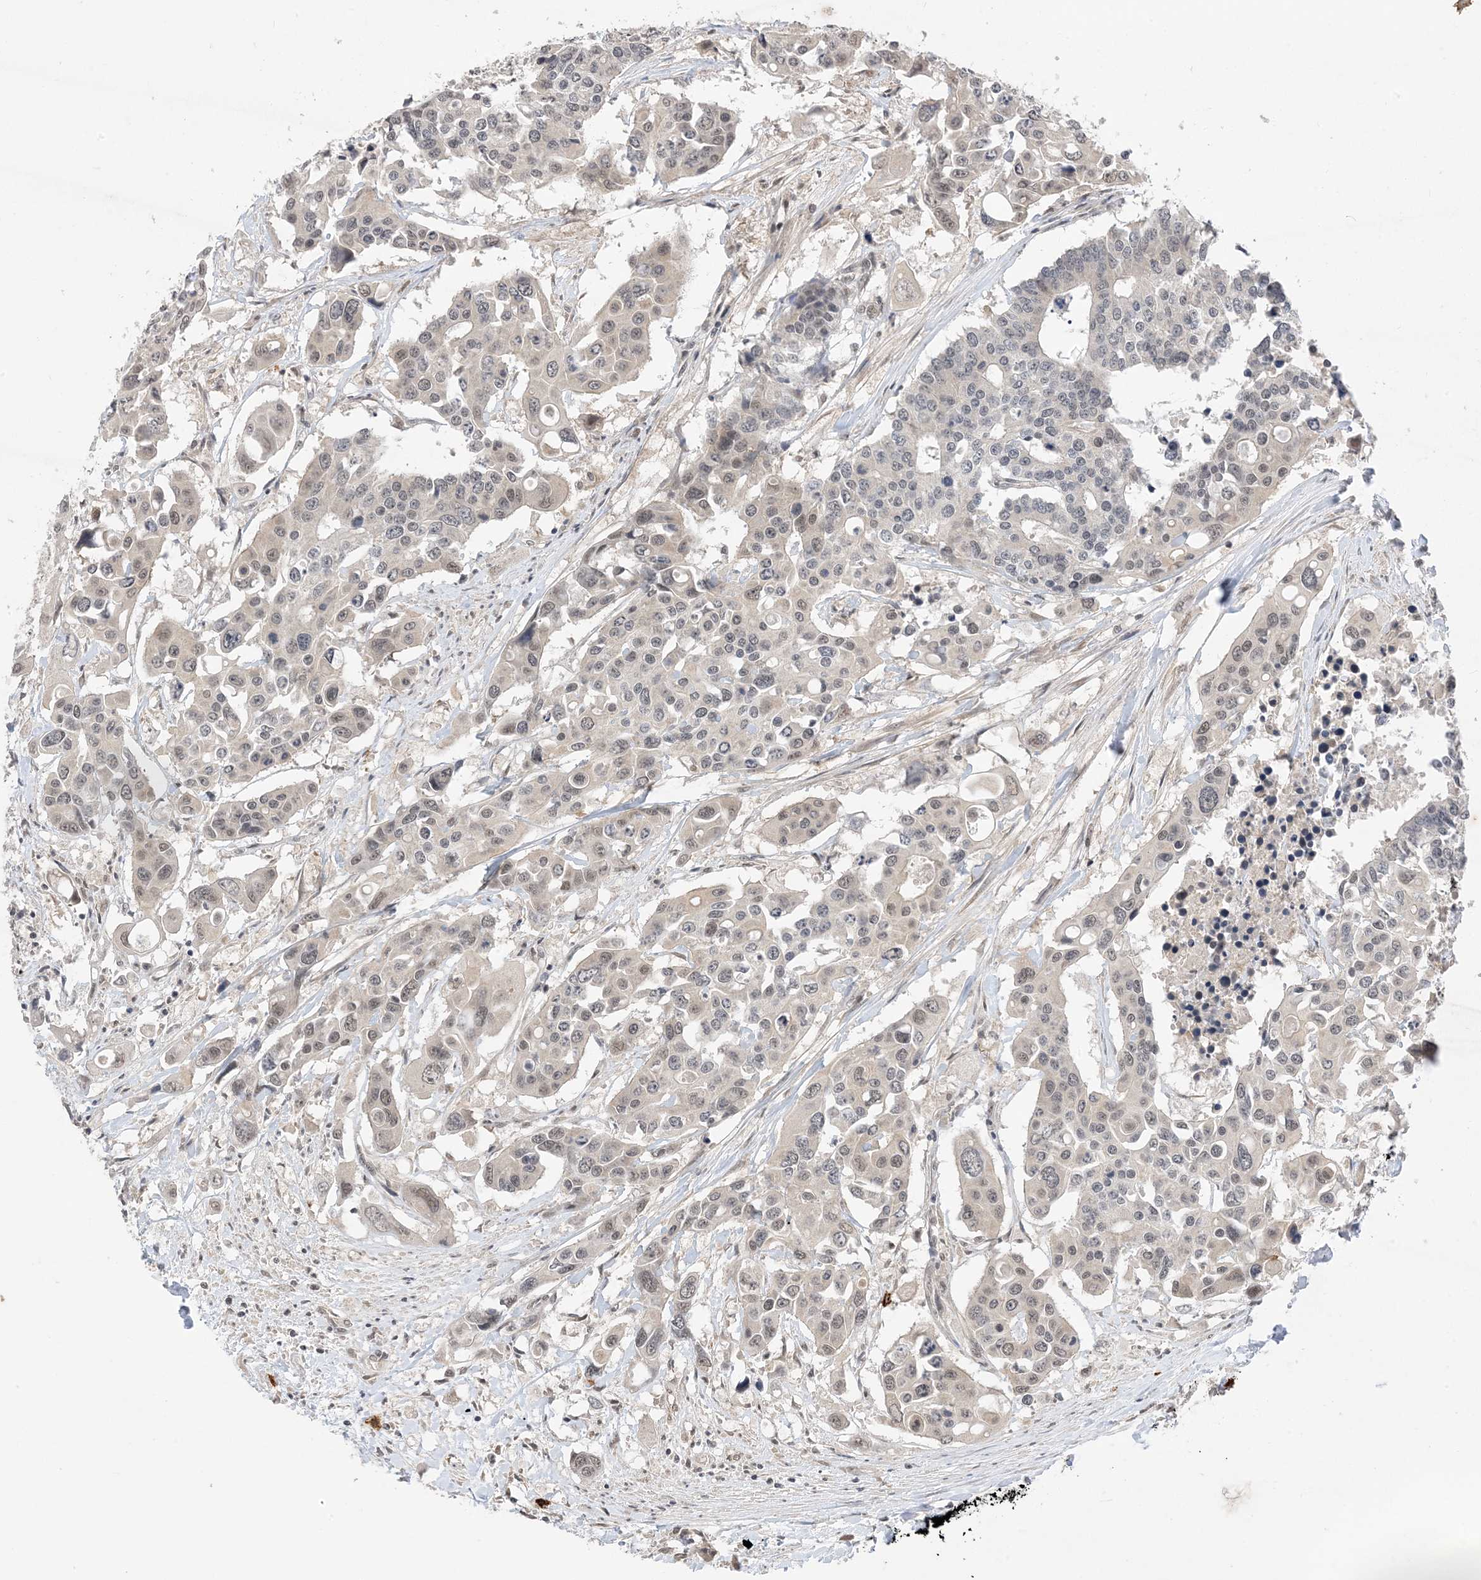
{"staining": {"intensity": "weak", "quantity": "25%-75%", "location": "nuclear"}, "tissue": "colorectal cancer", "cell_type": "Tumor cells", "image_type": "cancer", "snomed": [{"axis": "morphology", "description": "Adenocarcinoma, NOS"}, {"axis": "topography", "description": "Colon"}], "caption": "Immunohistochemical staining of human colorectal cancer shows weak nuclear protein expression in approximately 25%-75% of tumor cells. Nuclei are stained in blue.", "gene": "RANBP9", "patient": {"sex": "male", "age": 77}}